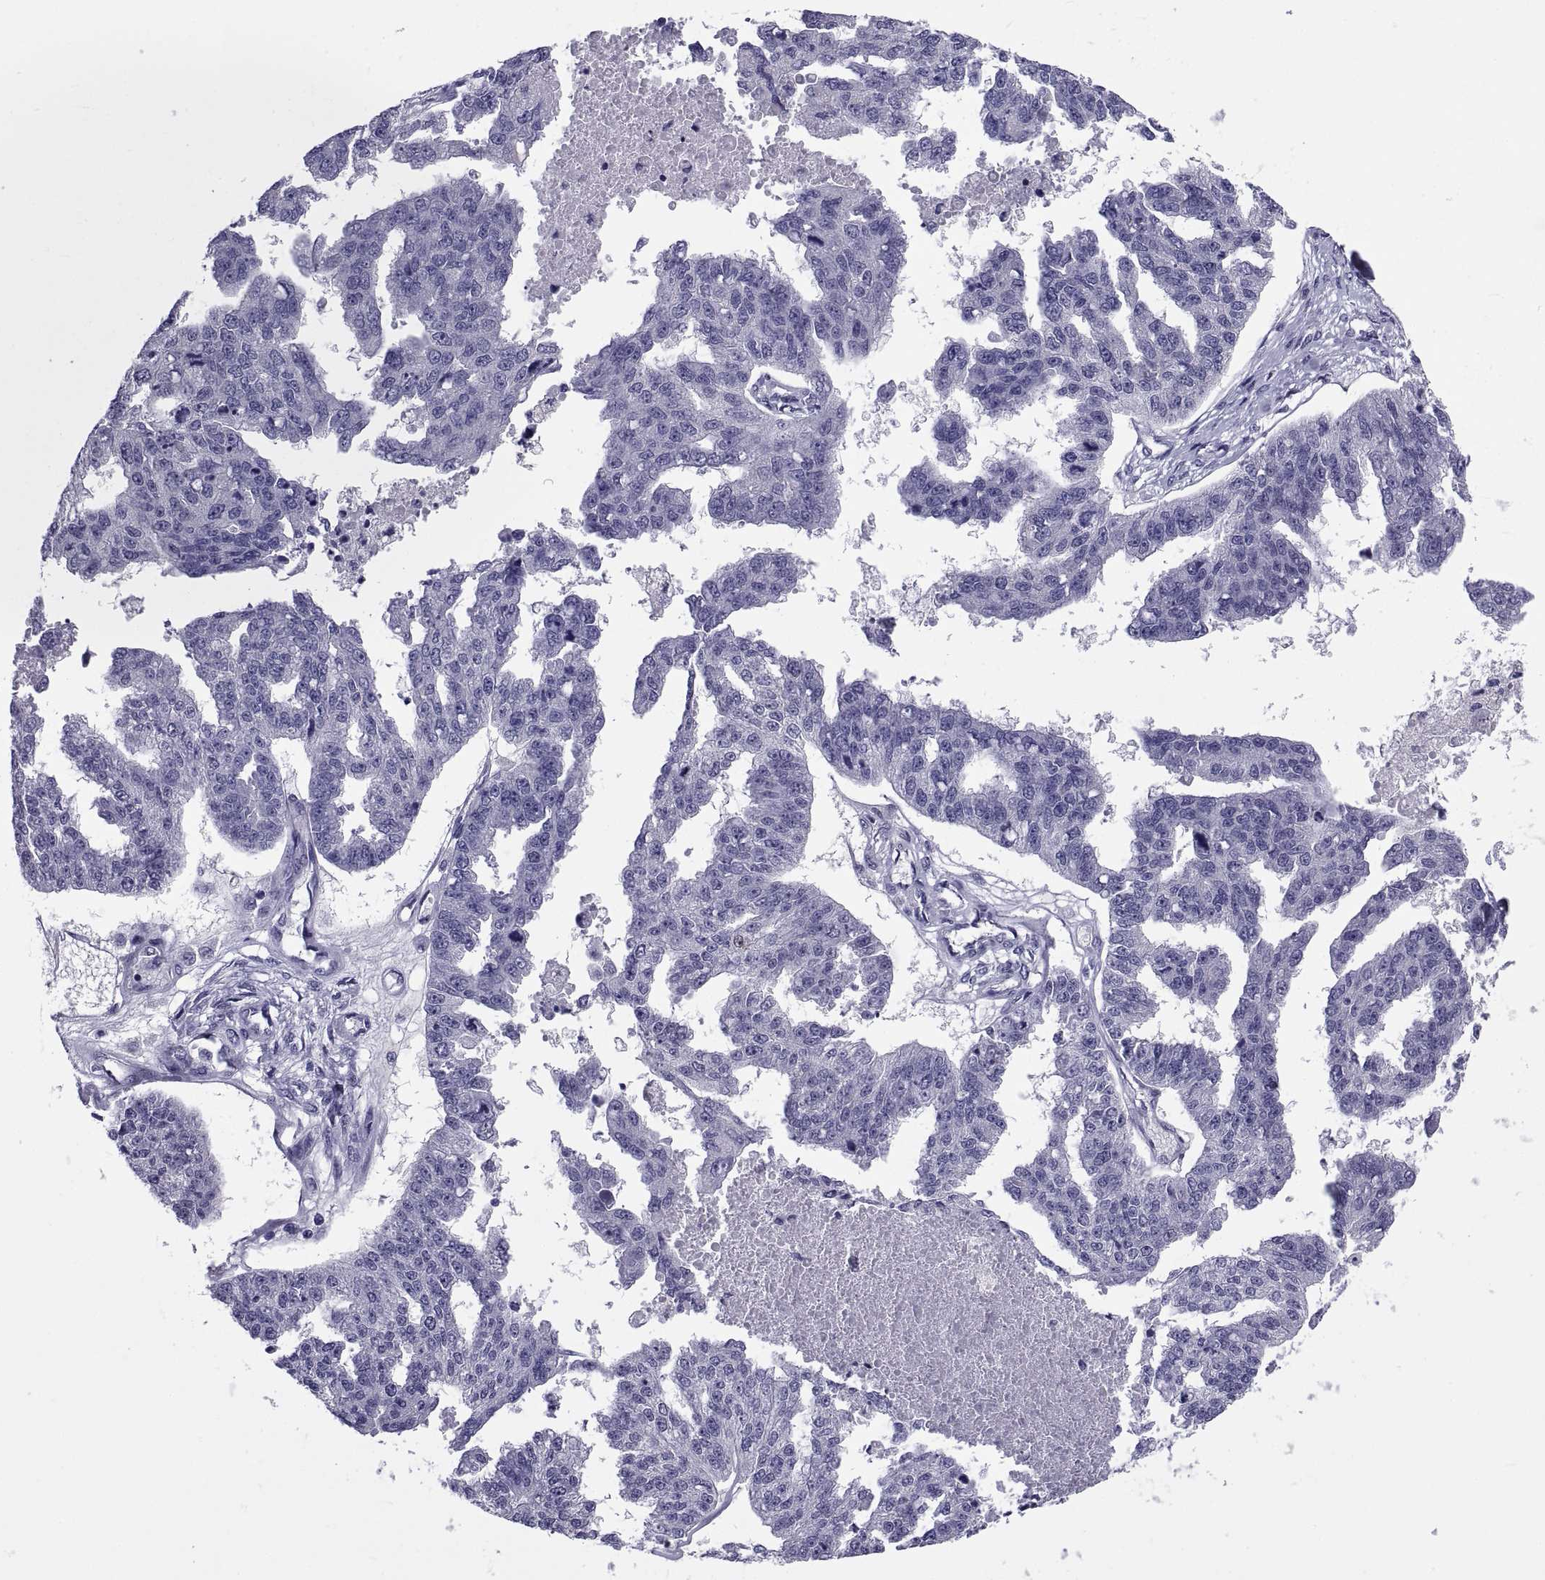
{"staining": {"intensity": "negative", "quantity": "none", "location": "none"}, "tissue": "ovarian cancer", "cell_type": "Tumor cells", "image_type": "cancer", "snomed": [{"axis": "morphology", "description": "Cystadenocarcinoma, serous, NOS"}, {"axis": "topography", "description": "Ovary"}], "caption": "This is an immunohistochemistry (IHC) micrograph of human serous cystadenocarcinoma (ovarian). There is no staining in tumor cells.", "gene": "TGFBR3L", "patient": {"sex": "female", "age": 58}}